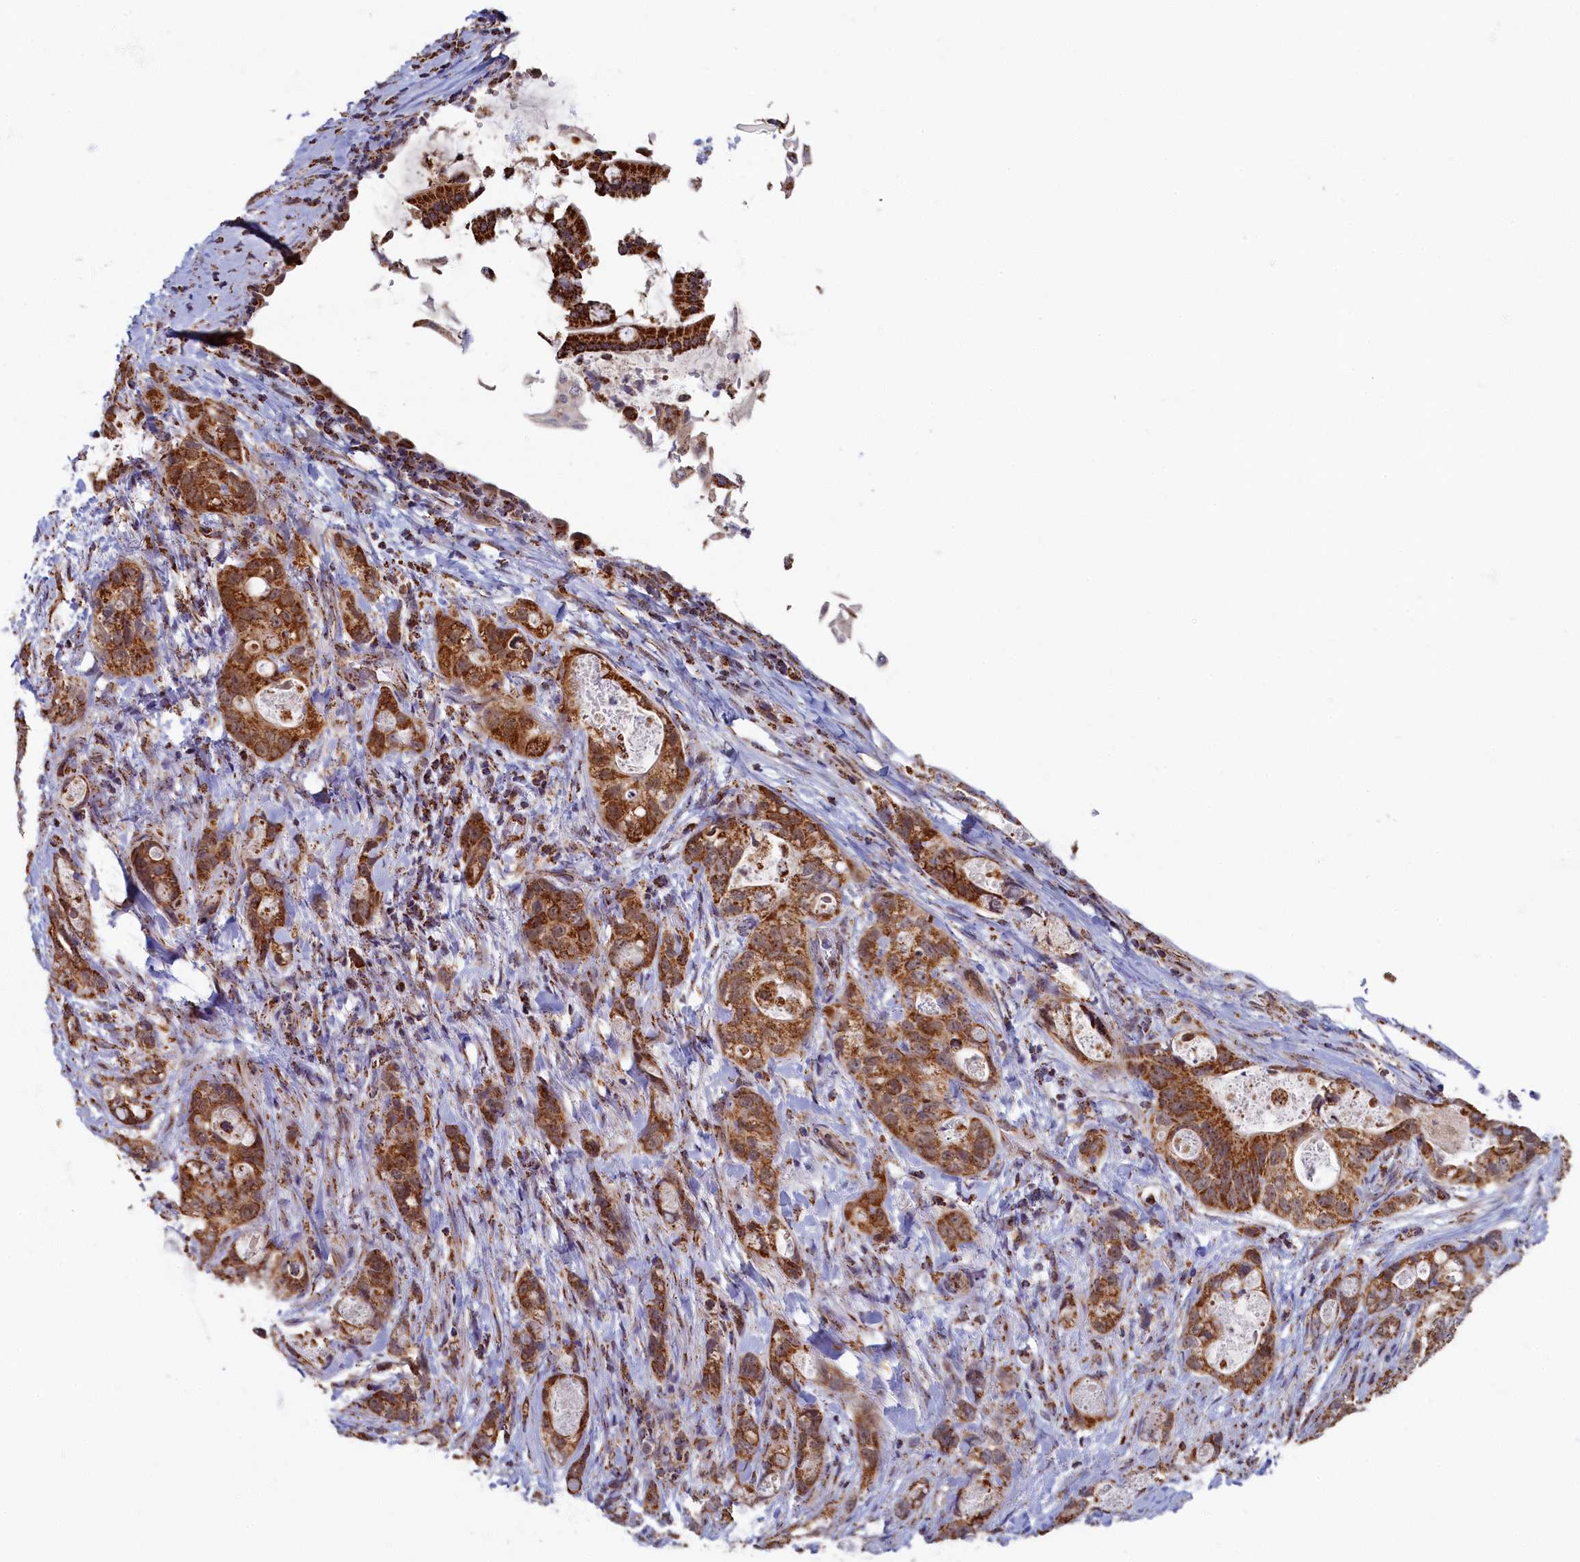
{"staining": {"intensity": "strong", "quantity": ">75%", "location": "cytoplasmic/membranous"}, "tissue": "stomach cancer", "cell_type": "Tumor cells", "image_type": "cancer", "snomed": [{"axis": "morphology", "description": "Normal tissue, NOS"}, {"axis": "morphology", "description": "Adenocarcinoma, NOS"}, {"axis": "topography", "description": "Stomach"}], "caption": "This is an image of IHC staining of adenocarcinoma (stomach), which shows strong expression in the cytoplasmic/membranous of tumor cells.", "gene": "SPR", "patient": {"sex": "female", "age": 89}}